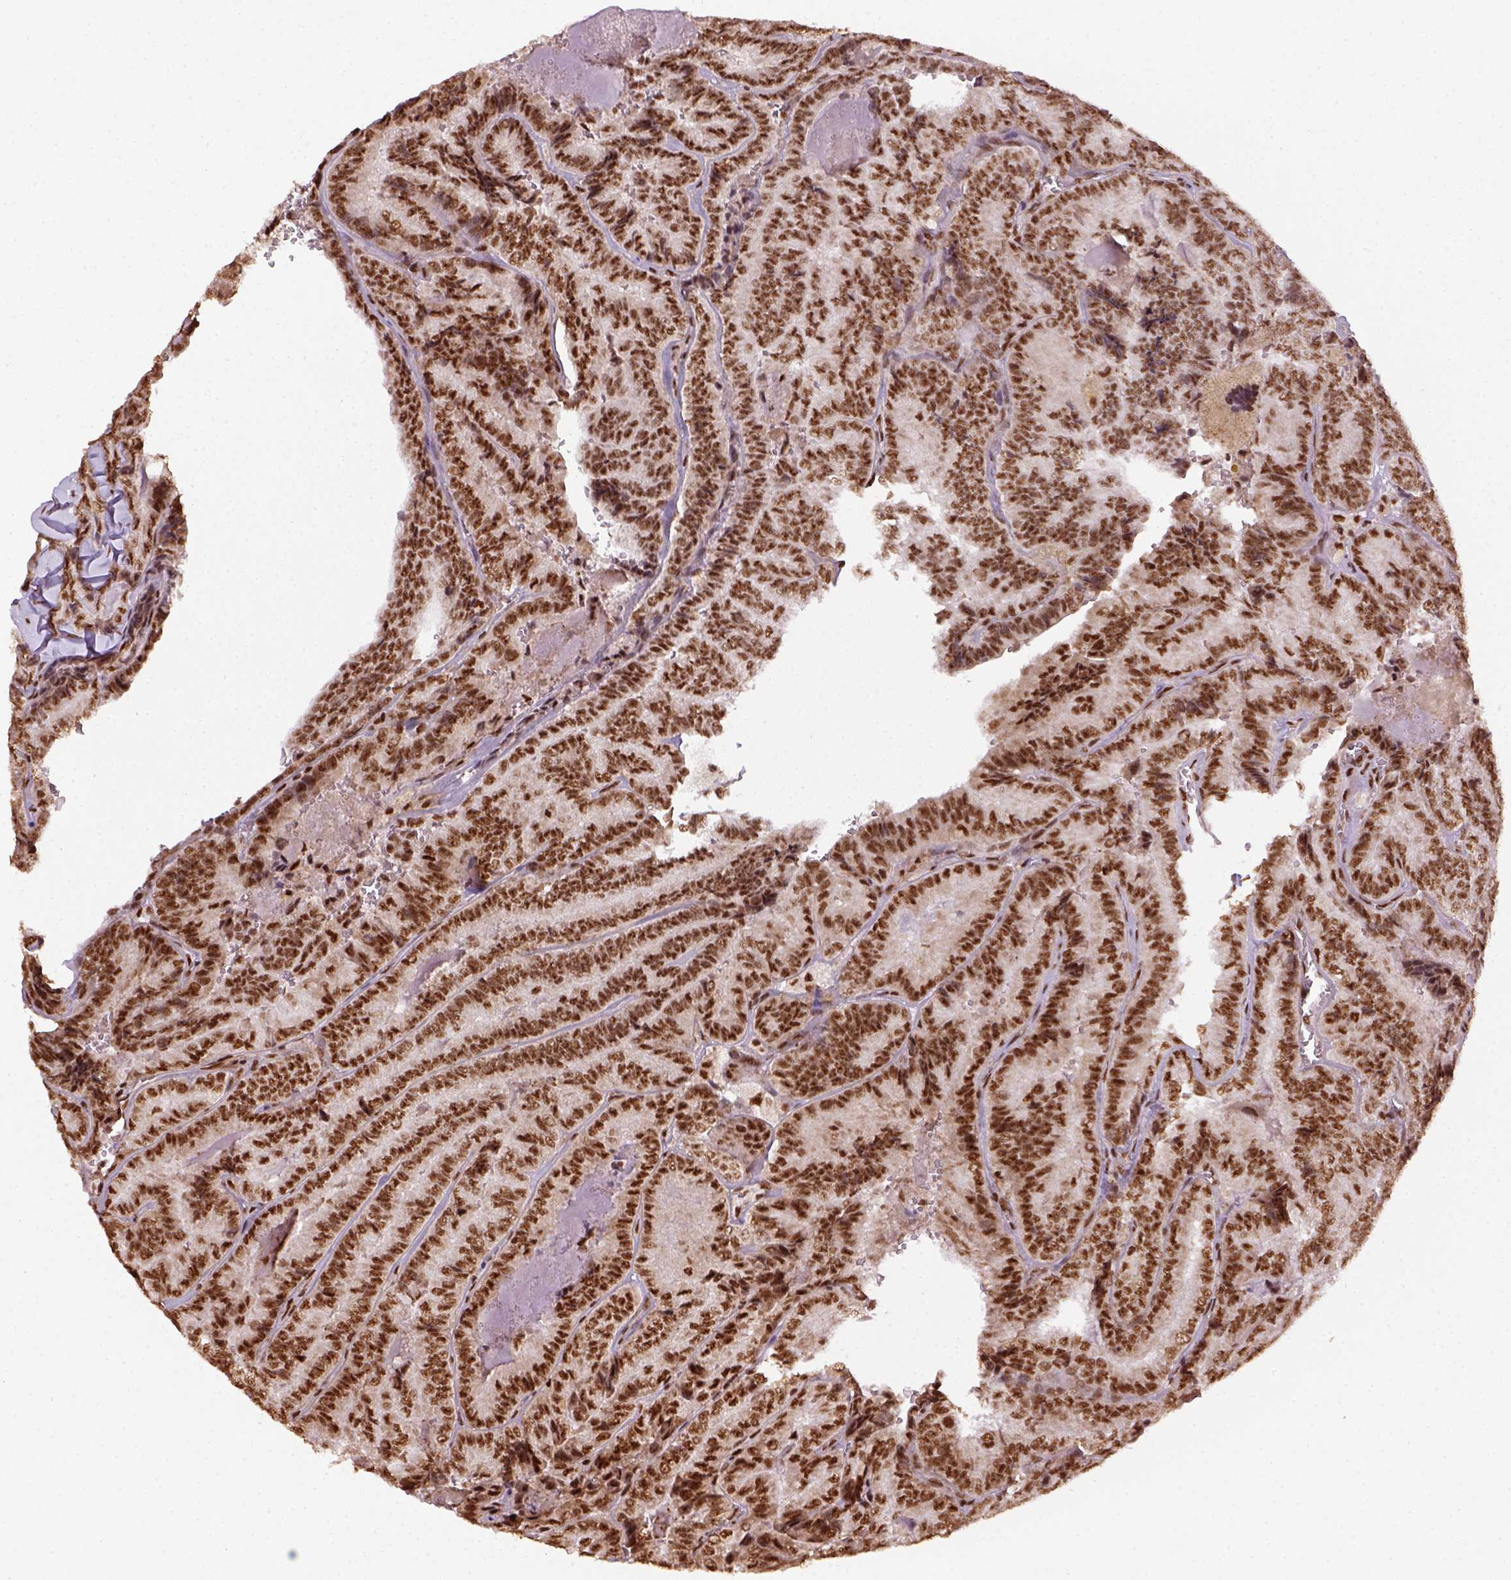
{"staining": {"intensity": "strong", "quantity": ">75%", "location": "nuclear"}, "tissue": "thyroid cancer", "cell_type": "Tumor cells", "image_type": "cancer", "snomed": [{"axis": "morphology", "description": "Papillary adenocarcinoma, NOS"}, {"axis": "topography", "description": "Thyroid gland"}], "caption": "IHC of human thyroid cancer shows high levels of strong nuclear expression in about >75% of tumor cells. The protein of interest is shown in brown color, while the nuclei are stained blue.", "gene": "CCAR1", "patient": {"sex": "female", "age": 75}}